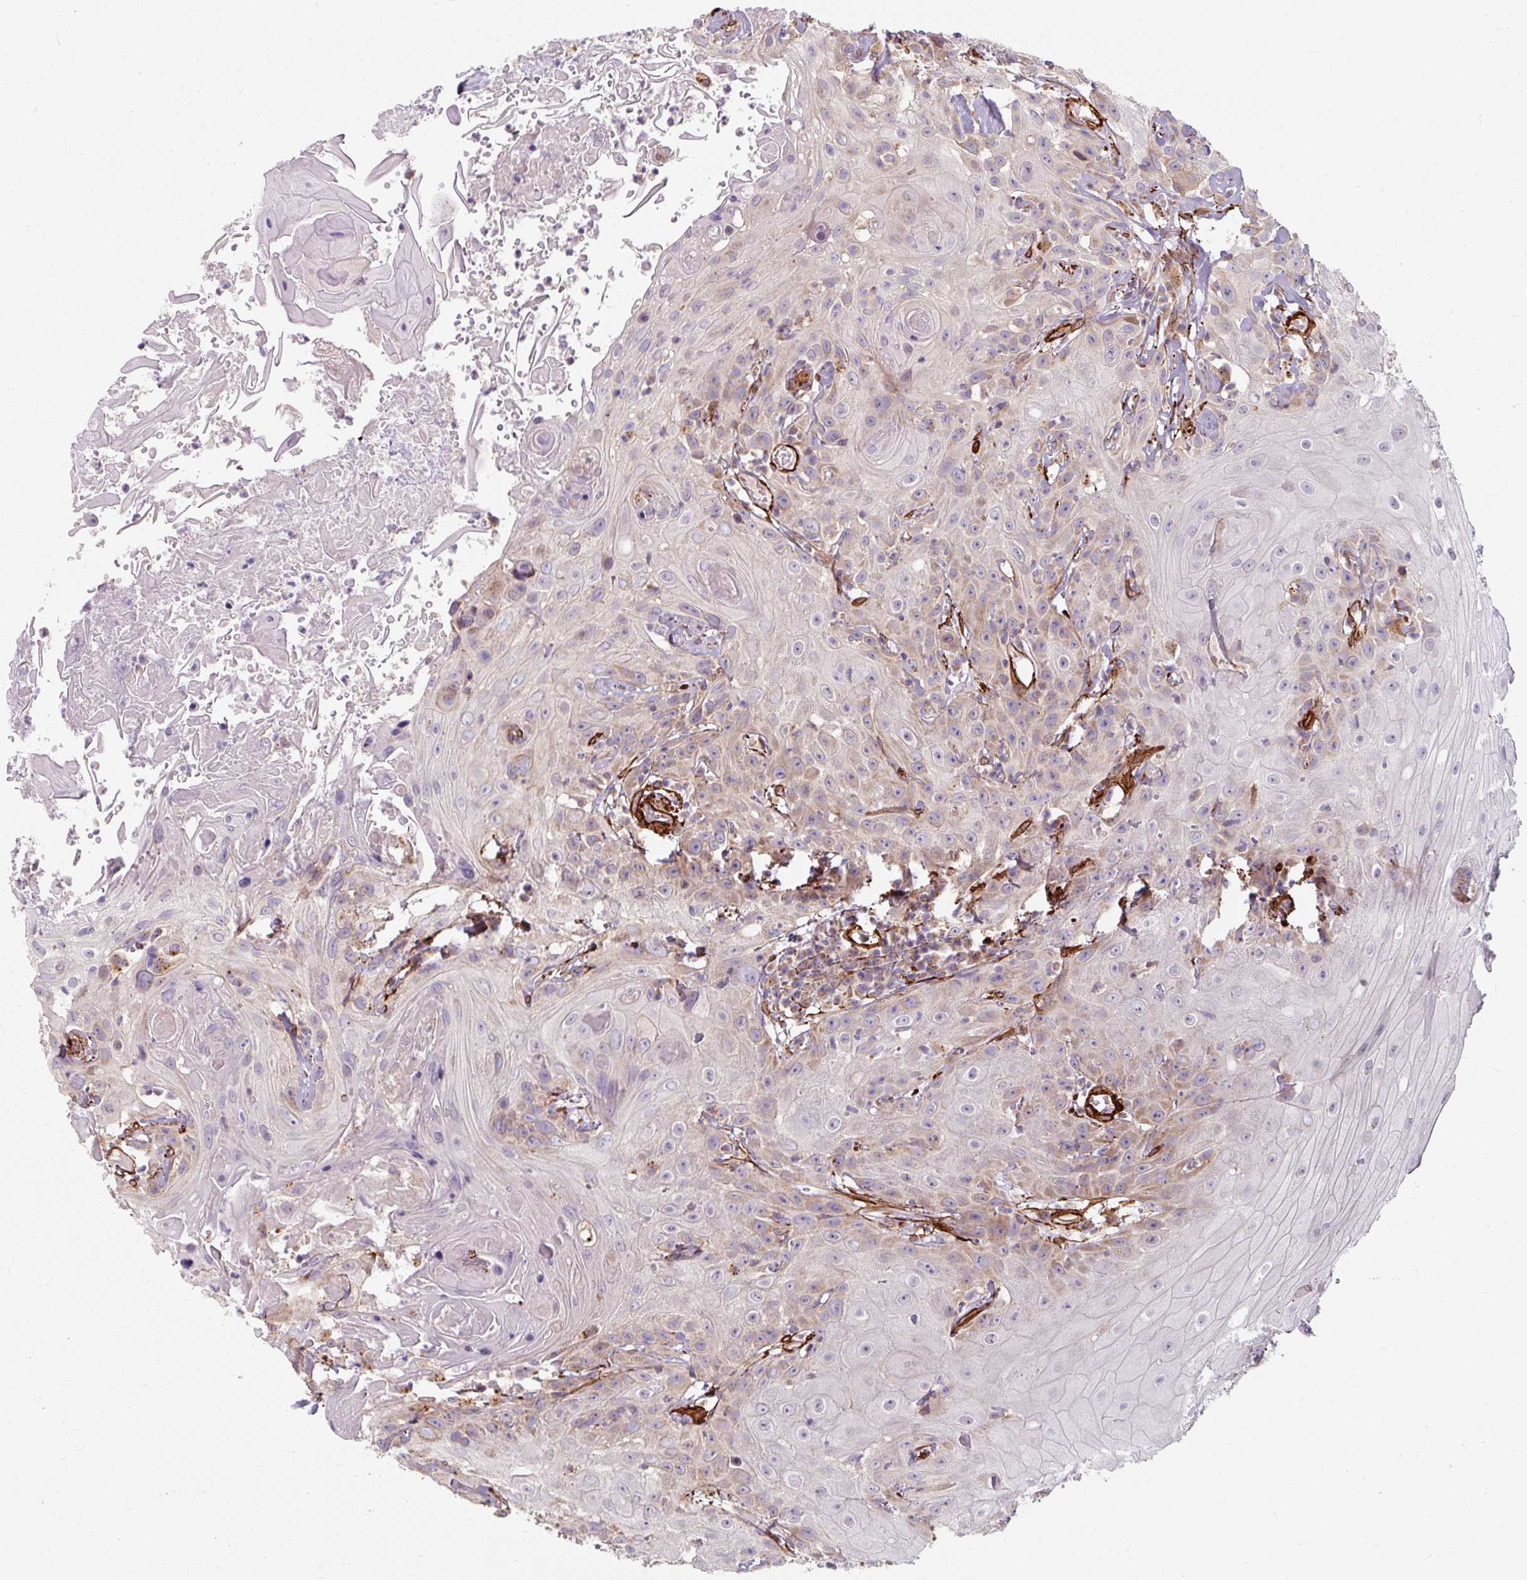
{"staining": {"intensity": "weak", "quantity": "<25%", "location": "cytoplasmic/membranous"}, "tissue": "head and neck cancer", "cell_type": "Tumor cells", "image_type": "cancer", "snomed": [{"axis": "morphology", "description": "Squamous cell carcinoma, NOS"}, {"axis": "topography", "description": "Skin"}, {"axis": "topography", "description": "Head-Neck"}], "caption": "A micrograph of human head and neck cancer (squamous cell carcinoma) is negative for staining in tumor cells.", "gene": "MRPS5", "patient": {"sex": "male", "age": 80}}